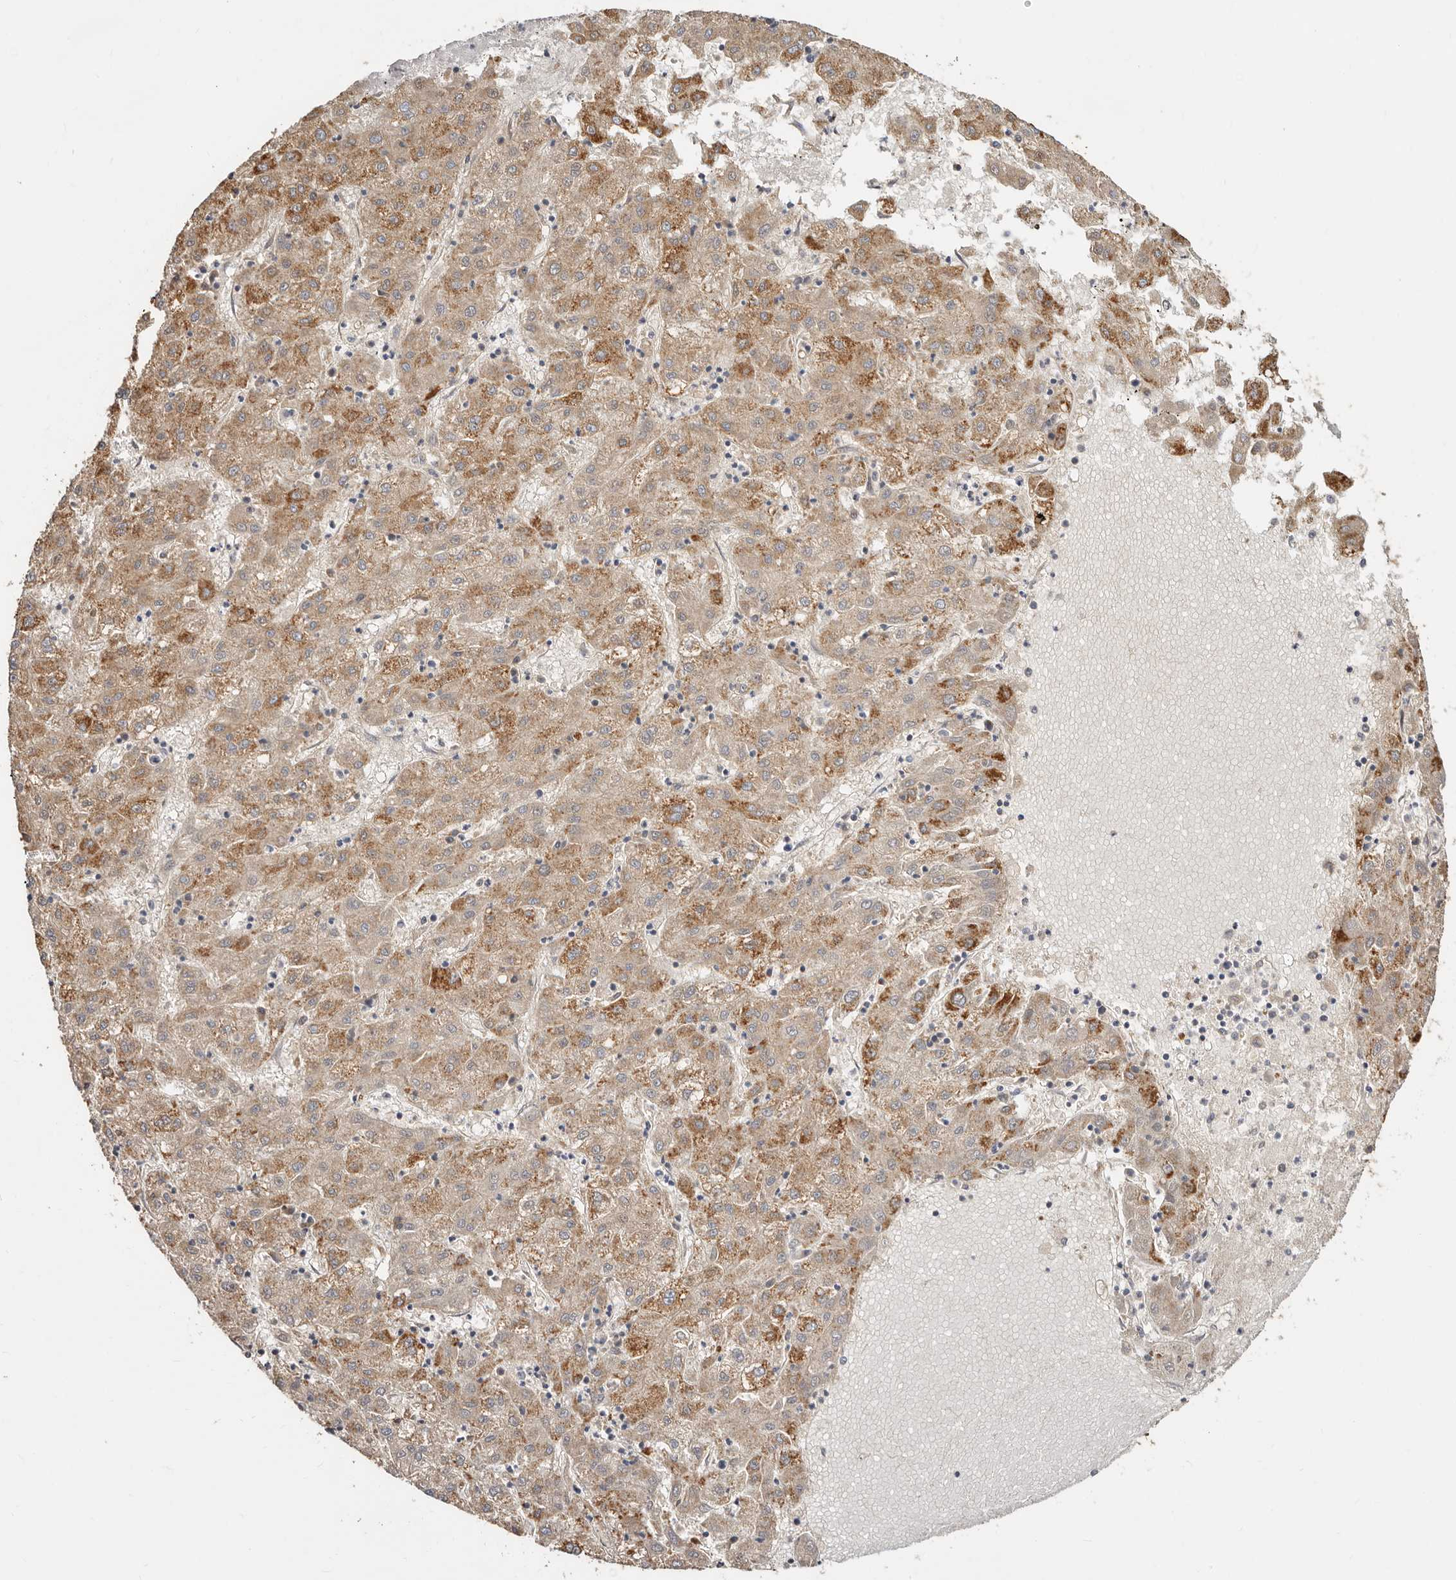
{"staining": {"intensity": "moderate", "quantity": ">75%", "location": "cytoplasmic/membranous"}, "tissue": "liver cancer", "cell_type": "Tumor cells", "image_type": "cancer", "snomed": [{"axis": "morphology", "description": "Carcinoma, Hepatocellular, NOS"}, {"axis": "topography", "description": "Liver"}], "caption": "An IHC micrograph of neoplastic tissue is shown. Protein staining in brown highlights moderate cytoplasmic/membranous positivity in liver hepatocellular carcinoma within tumor cells. (brown staining indicates protein expression, while blue staining denotes nuclei).", "gene": "BAIAP2L1", "patient": {"sex": "male", "age": 72}}